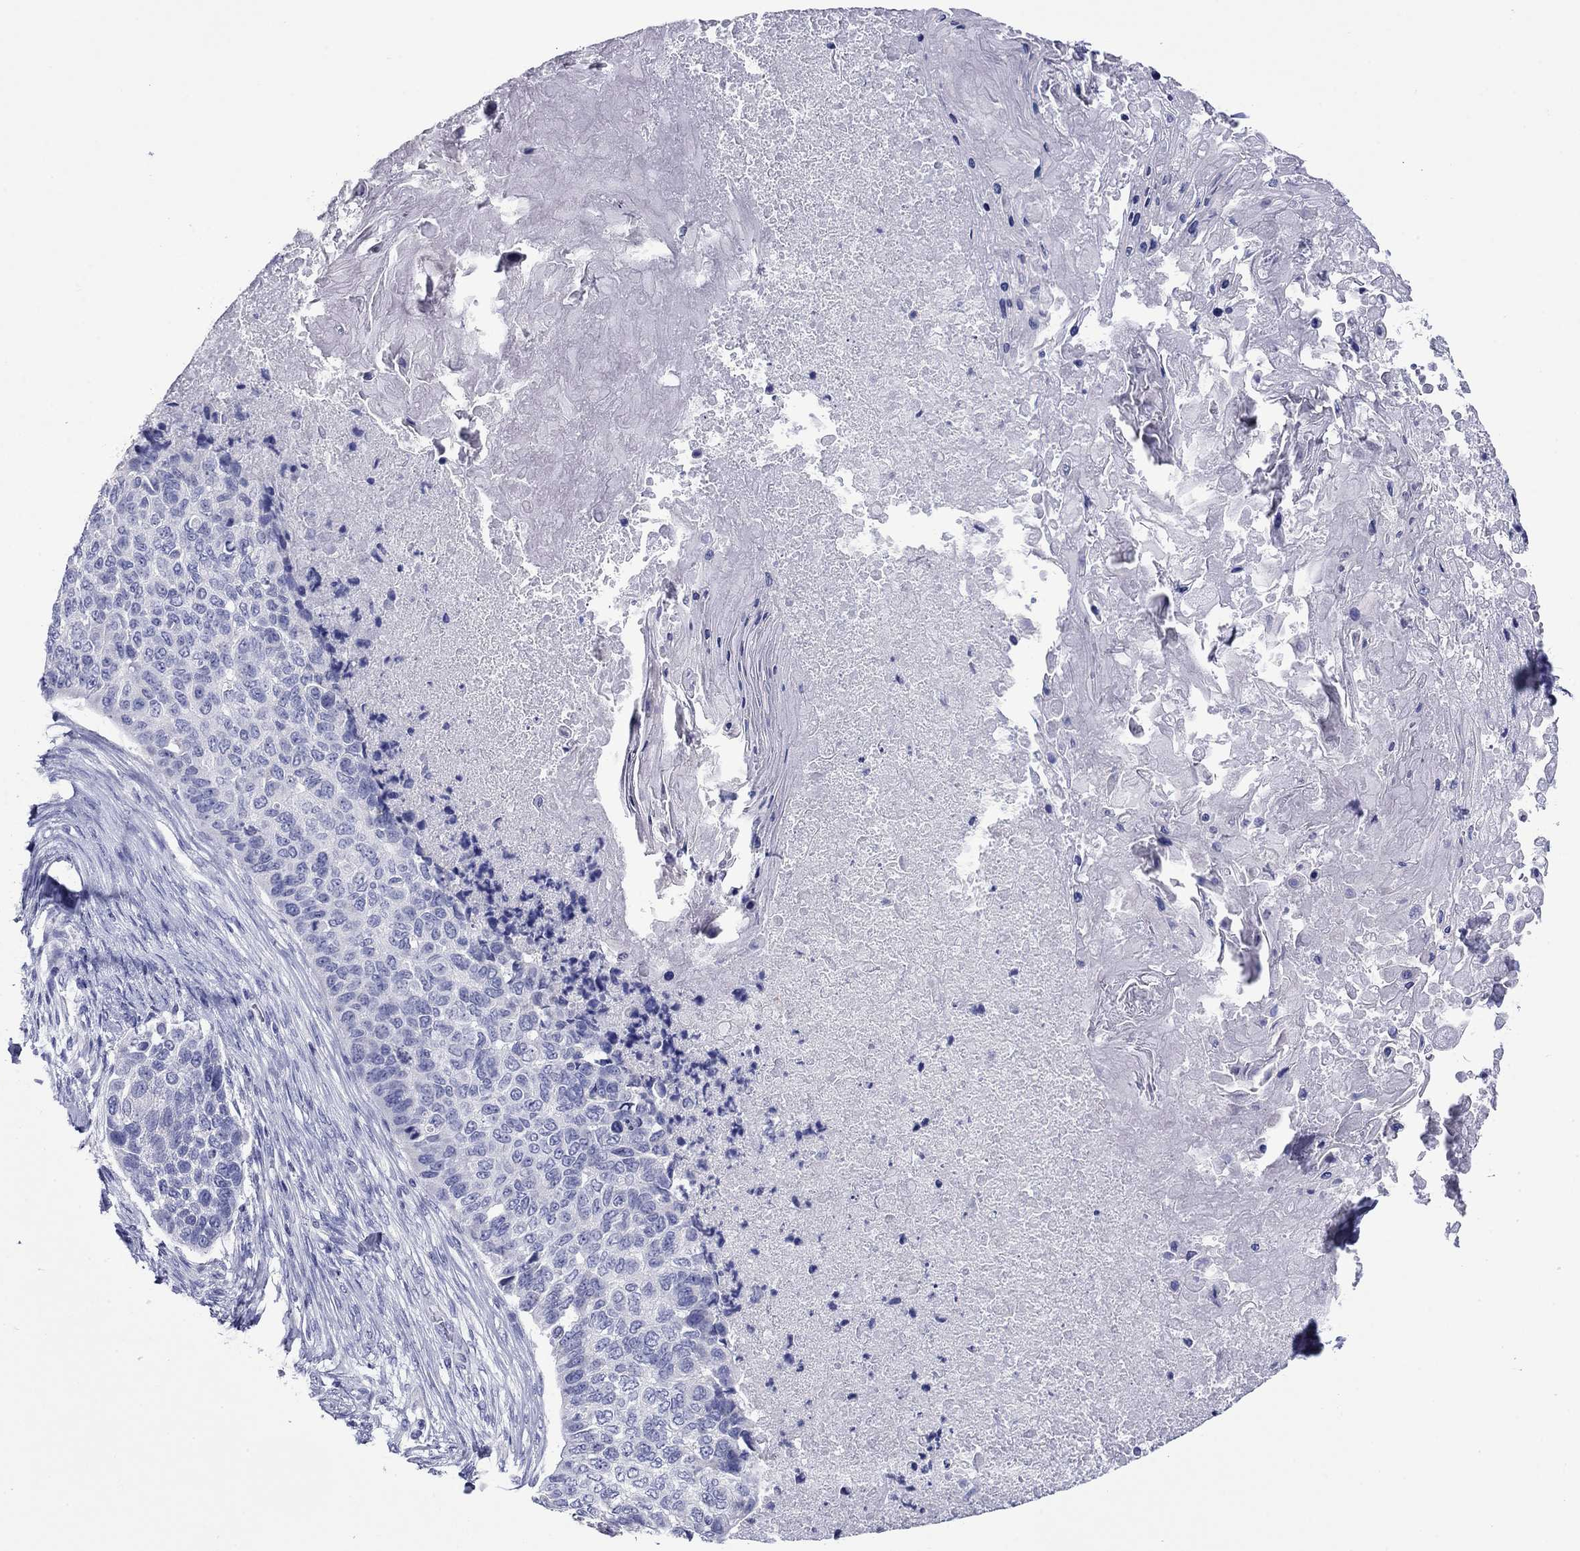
{"staining": {"intensity": "negative", "quantity": "none", "location": "none"}, "tissue": "lung cancer", "cell_type": "Tumor cells", "image_type": "cancer", "snomed": [{"axis": "morphology", "description": "Squamous cell carcinoma, NOS"}, {"axis": "topography", "description": "Lung"}], "caption": "Protein analysis of lung cancer (squamous cell carcinoma) exhibits no significant expression in tumor cells.", "gene": "GIP", "patient": {"sex": "male", "age": 69}}